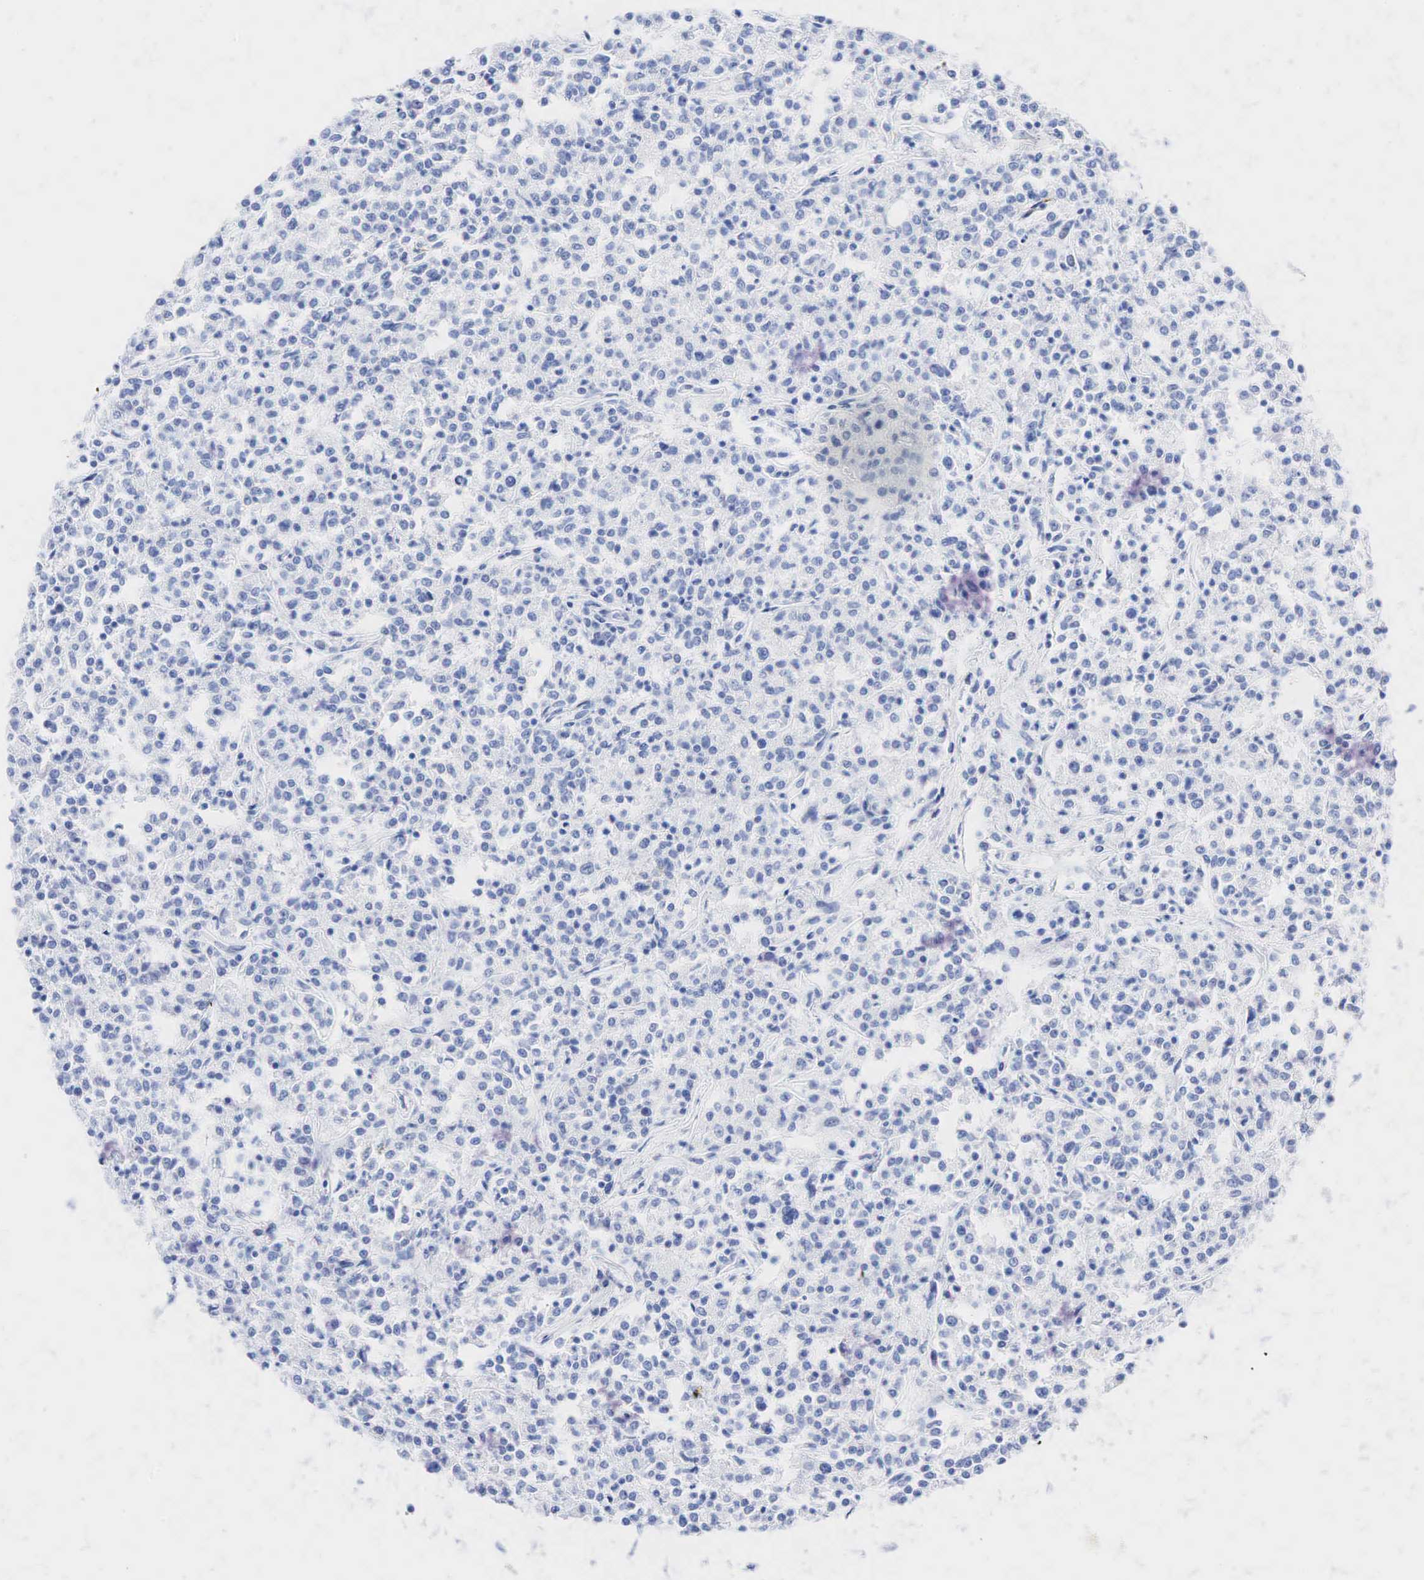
{"staining": {"intensity": "negative", "quantity": "none", "location": "none"}, "tissue": "lymphoma", "cell_type": "Tumor cells", "image_type": "cancer", "snomed": [{"axis": "morphology", "description": "Malignant lymphoma, non-Hodgkin's type, Low grade"}, {"axis": "topography", "description": "Small intestine"}], "caption": "Protein analysis of malignant lymphoma, non-Hodgkin's type (low-grade) reveals no significant expression in tumor cells.", "gene": "INHA", "patient": {"sex": "female", "age": 59}}